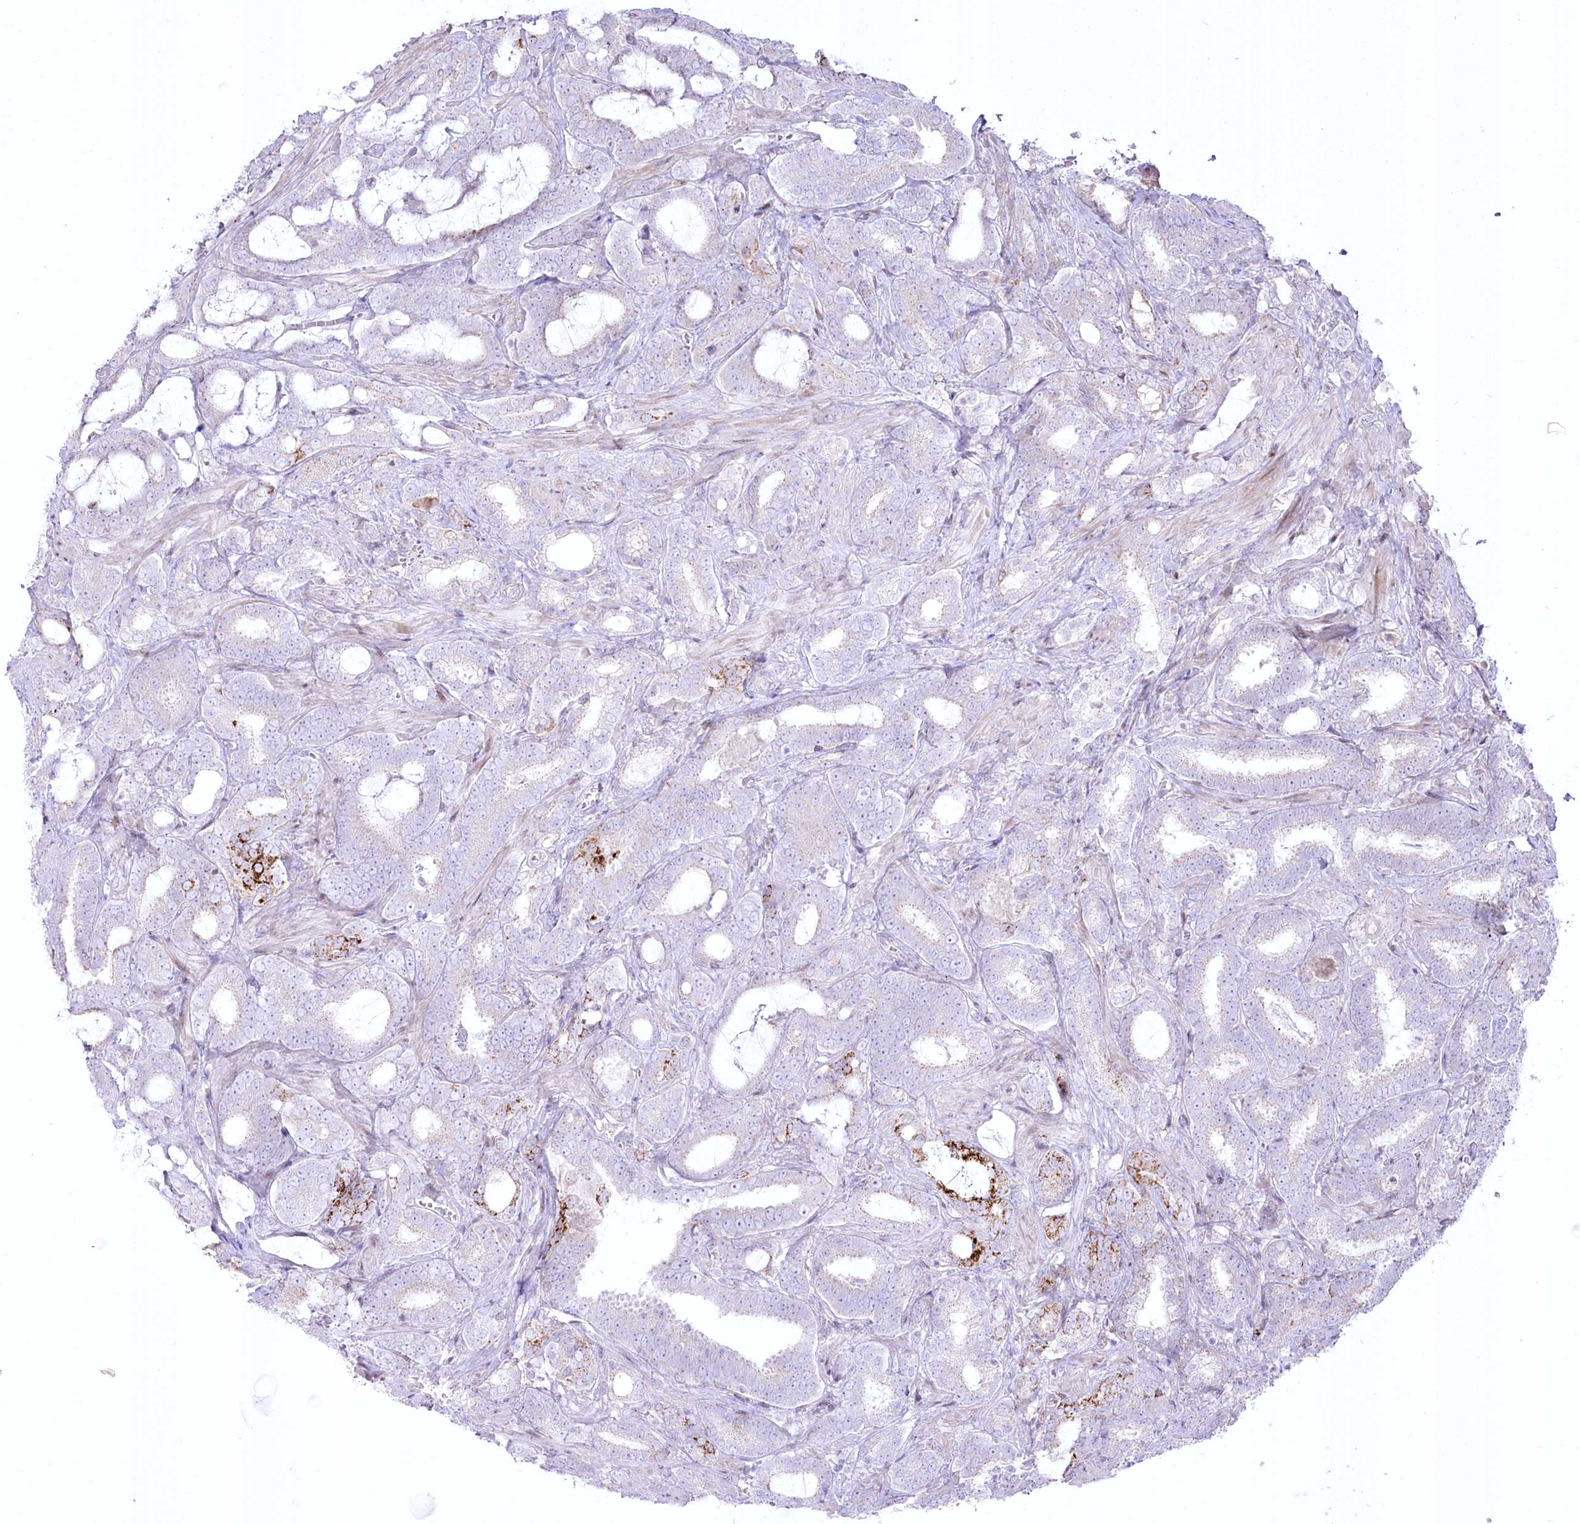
{"staining": {"intensity": "moderate", "quantity": "<25%", "location": "cytoplasmic/membranous"}, "tissue": "prostate cancer", "cell_type": "Tumor cells", "image_type": "cancer", "snomed": [{"axis": "morphology", "description": "Adenocarcinoma, High grade"}, {"axis": "topography", "description": "Prostate and seminal vesicle, NOS"}], "caption": "Immunohistochemistry (IHC) (DAB (3,3'-diaminobenzidine)) staining of prostate cancer demonstrates moderate cytoplasmic/membranous protein staining in approximately <25% of tumor cells.", "gene": "CEP164", "patient": {"sex": "male", "age": 67}}